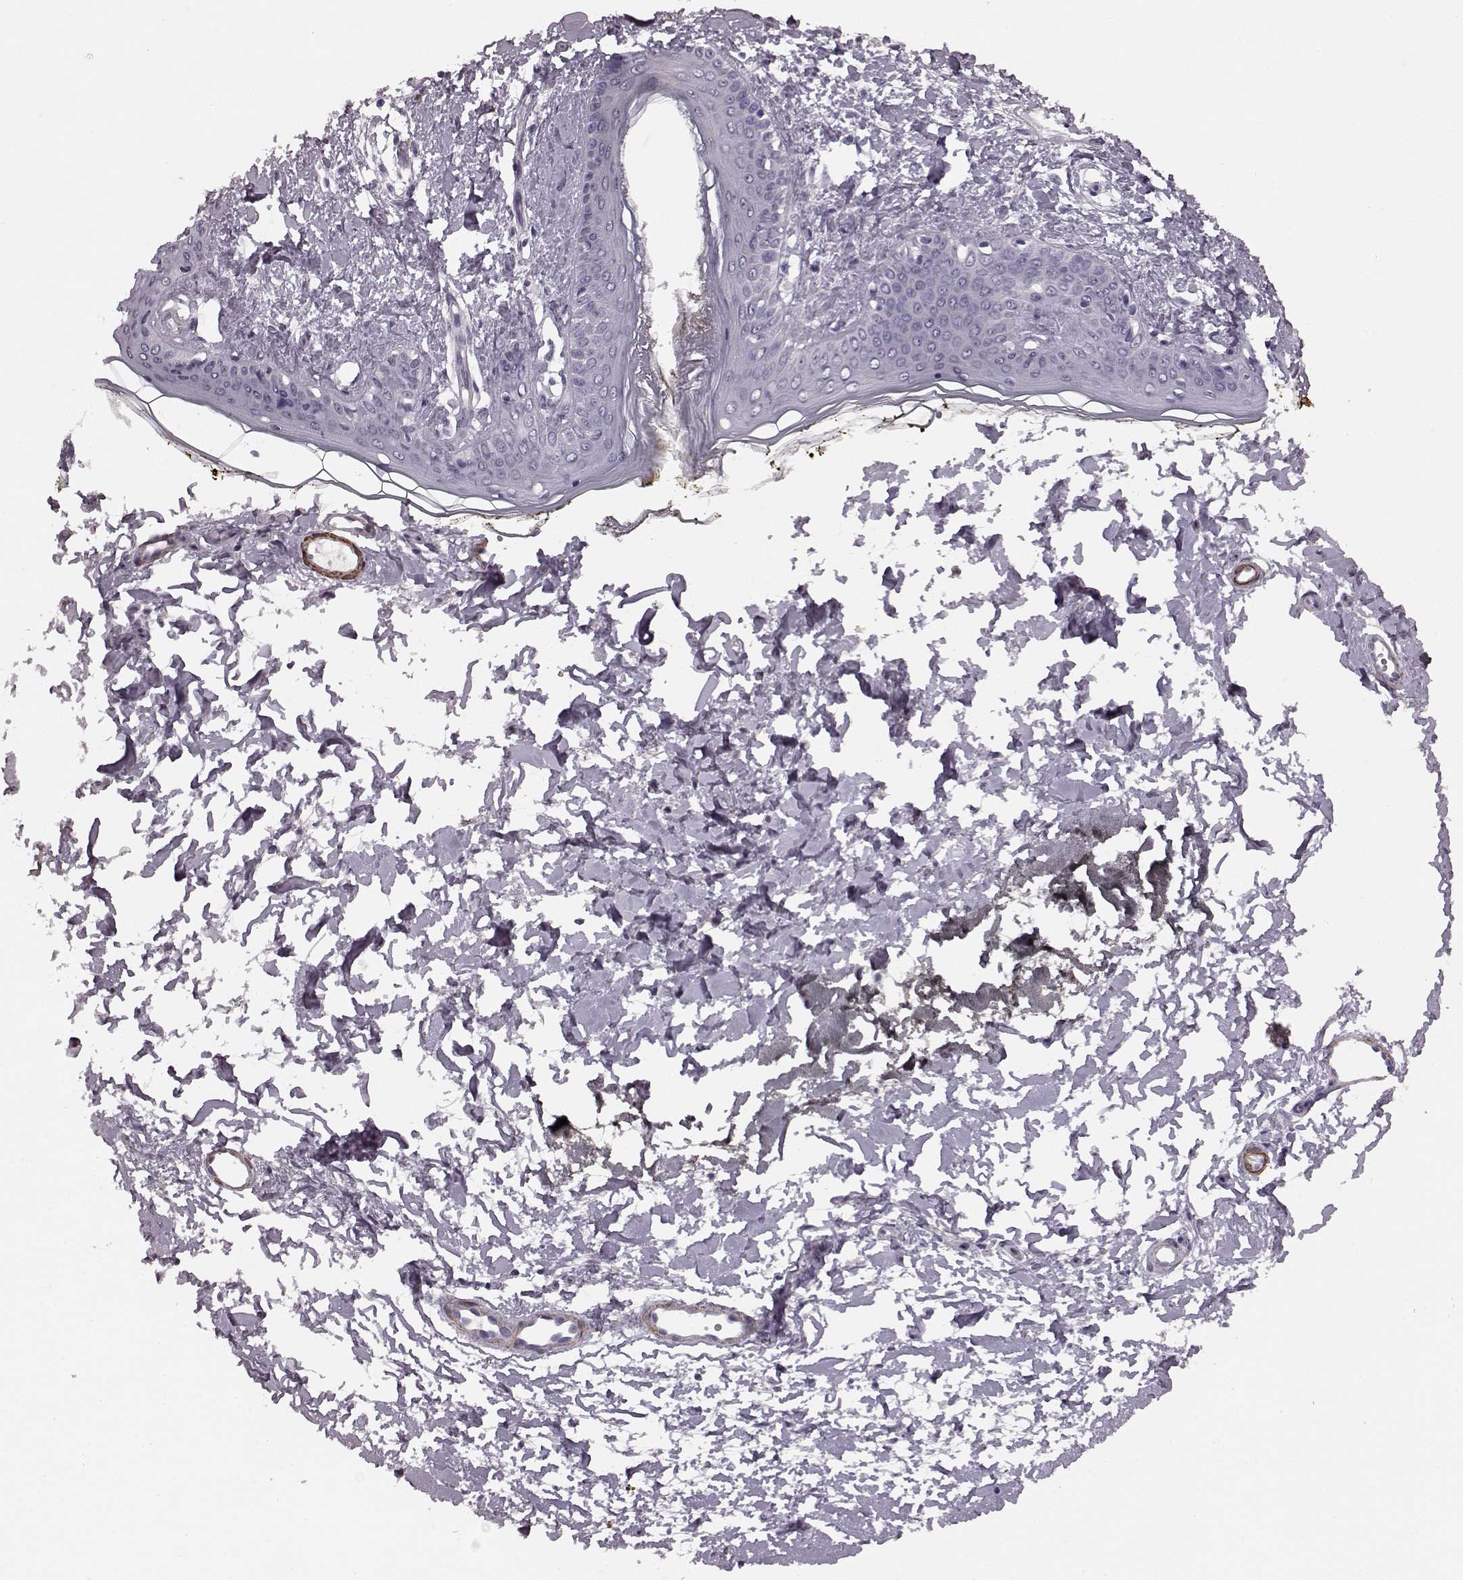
{"staining": {"intensity": "negative", "quantity": "none", "location": "none"}, "tissue": "skin", "cell_type": "Fibroblasts", "image_type": "normal", "snomed": [{"axis": "morphology", "description": "Normal tissue, NOS"}, {"axis": "topography", "description": "Skin"}], "caption": "Immunohistochemistry of normal human skin displays no positivity in fibroblasts.", "gene": "SLCO3A1", "patient": {"sex": "female", "age": 34}}